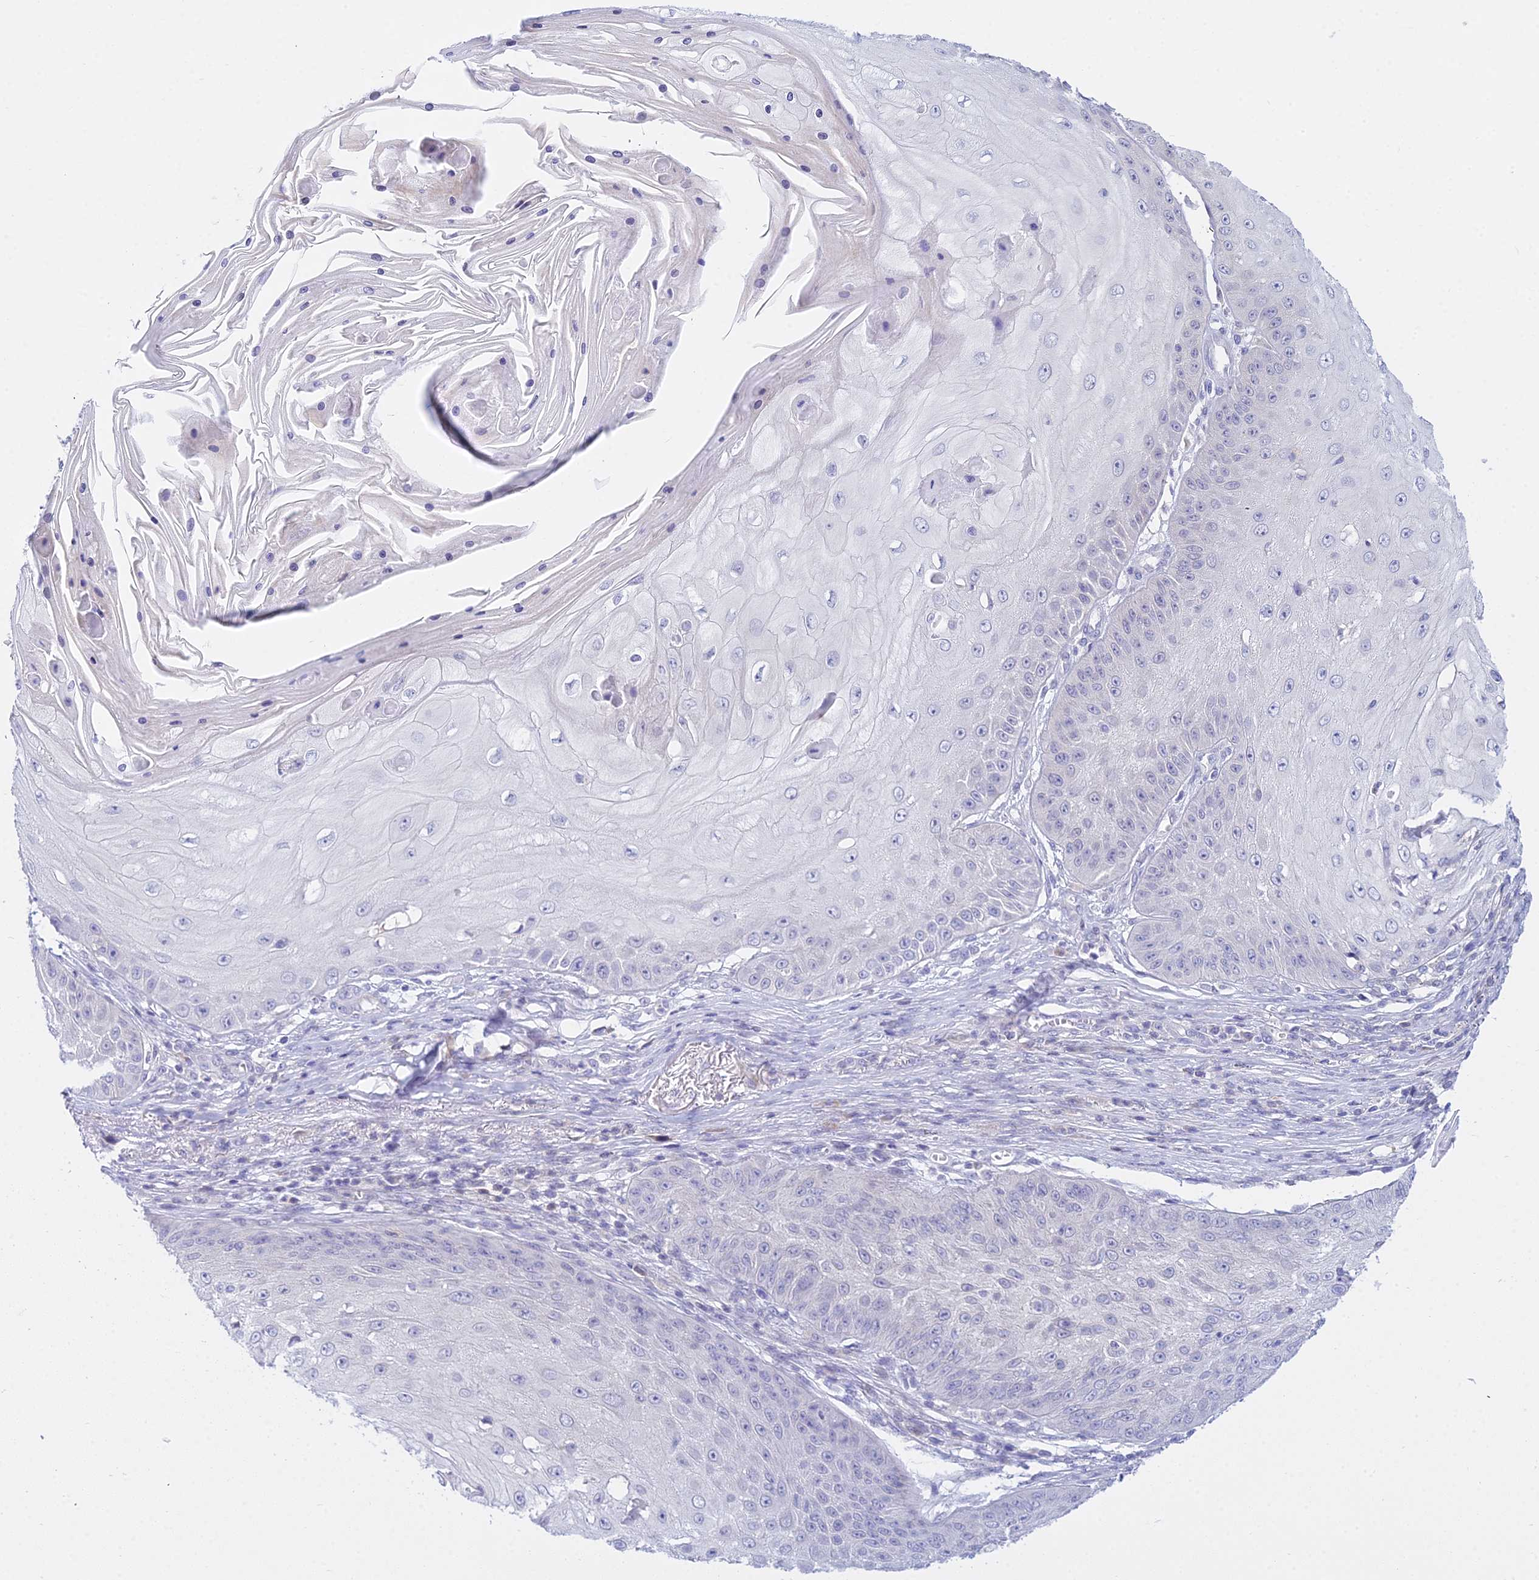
{"staining": {"intensity": "negative", "quantity": "none", "location": "none"}, "tissue": "skin cancer", "cell_type": "Tumor cells", "image_type": "cancer", "snomed": [{"axis": "morphology", "description": "Squamous cell carcinoma, NOS"}, {"axis": "topography", "description": "Skin"}], "caption": "DAB immunohistochemical staining of skin squamous cell carcinoma shows no significant expression in tumor cells.", "gene": "ZMIZ1", "patient": {"sex": "male", "age": 70}}